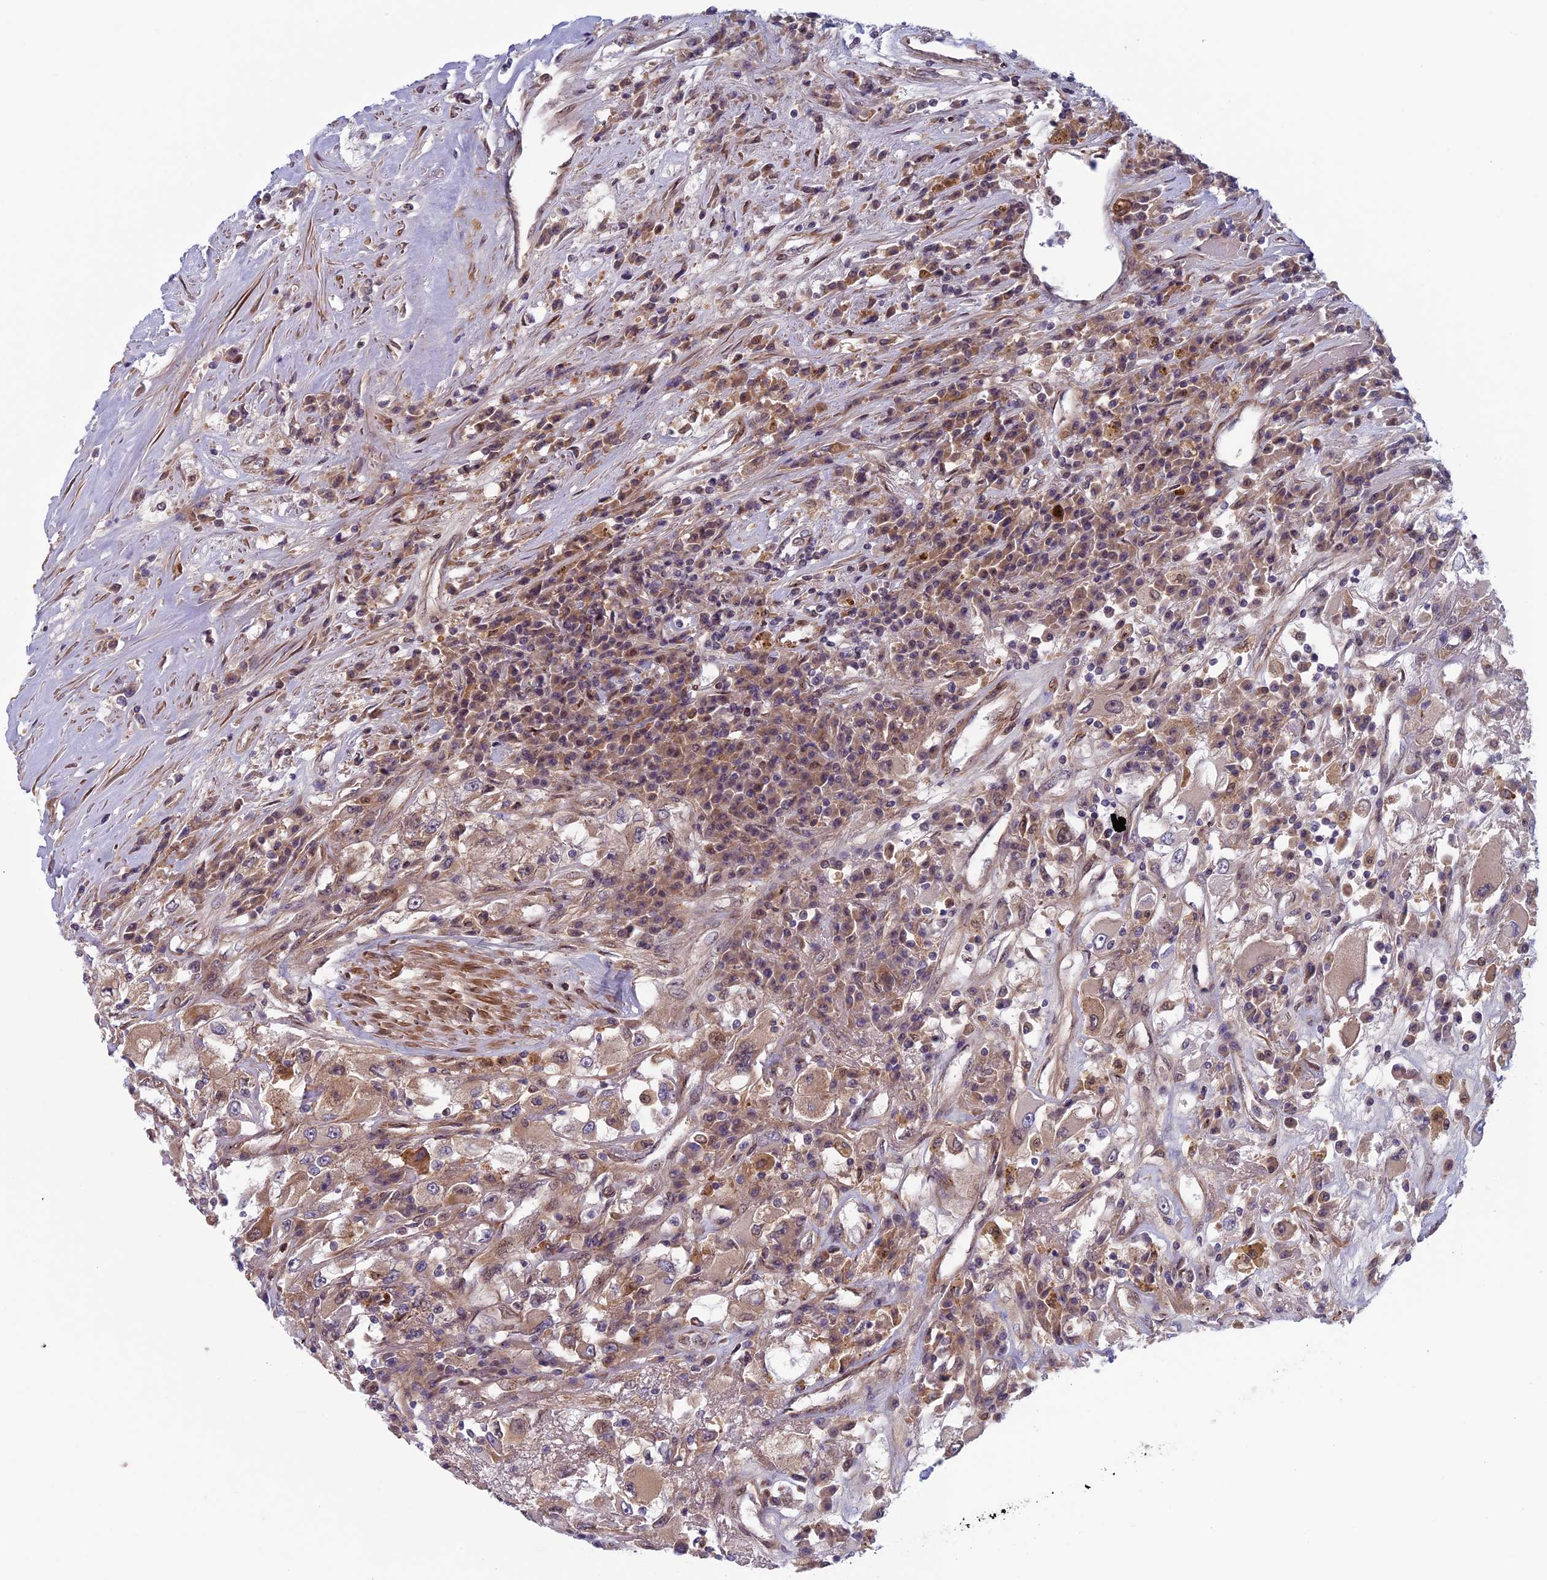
{"staining": {"intensity": "weak", "quantity": "25%-75%", "location": "cytoplasmic/membranous"}, "tissue": "renal cancer", "cell_type": "Tumor cells", "image_type": "cancer", "snomed": [{"axis": "morphology", "description": "Adenocarcinoma, NOS"}, {"axis": "topography", "description": "Kidney"}], "caption": "This image exhibits IHC staining of renal adenocarcinoma, with low weak cytoplasmic/membranous positivity in about 25%-75% of tumor cells.", "gene": "FADS1", "patient": {"sex": "female", "age": 52}}